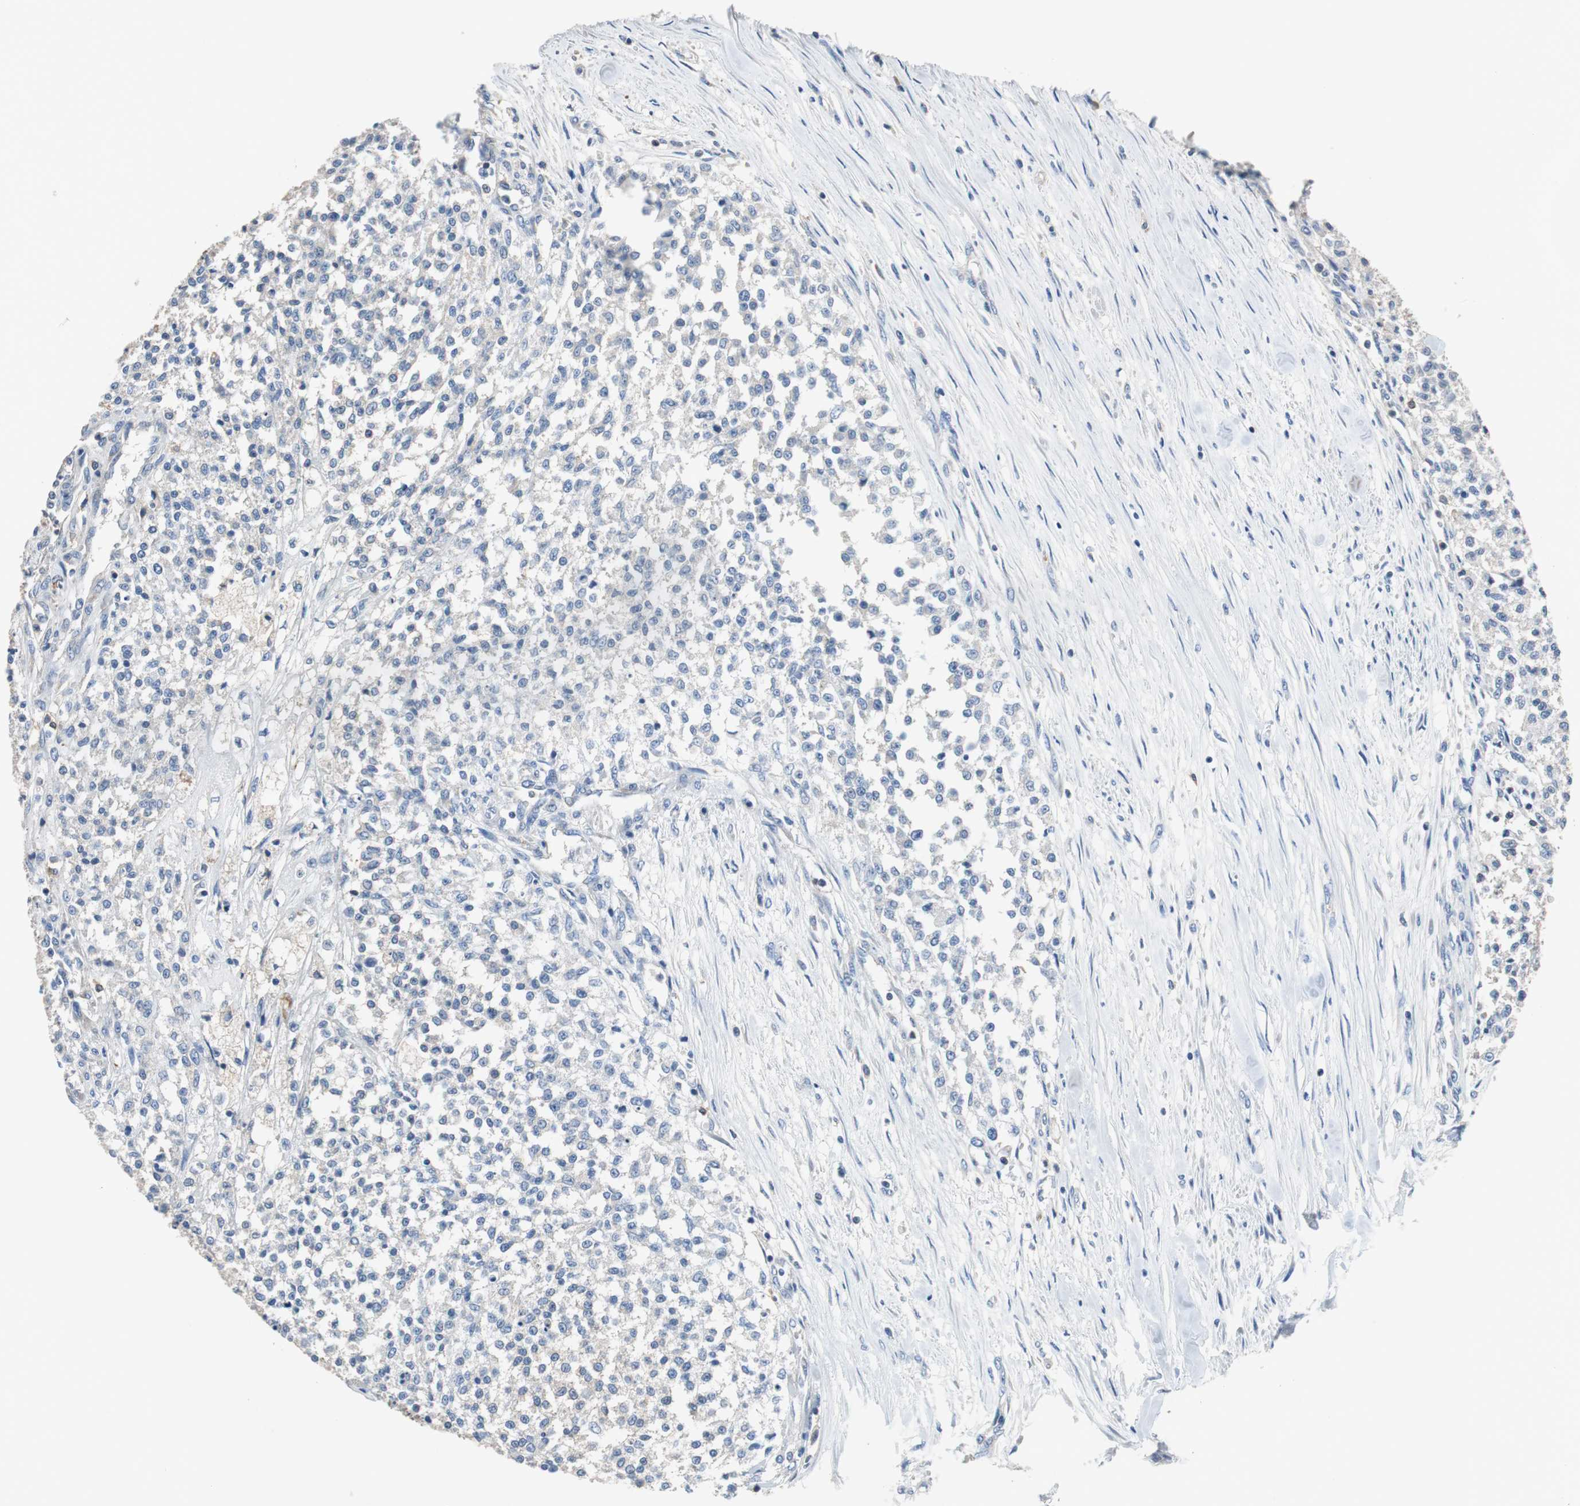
{"staining": {"intensity": "negative", "quantity": "none", "location": "none"}, "tissue": "testis cancer", "cell_type": "Tumor cells", "image_type": "cancer", "snomed": [{"axis": "morphology", "description": "Seminoma, NOS"}, {"axis": "topography", "description": "Testis"}], "caption": "Tumor cells are negative for protein expression in human testis cancer.", "gene": "PRKCA", "patient": {"sex": "male", "age": 59}}